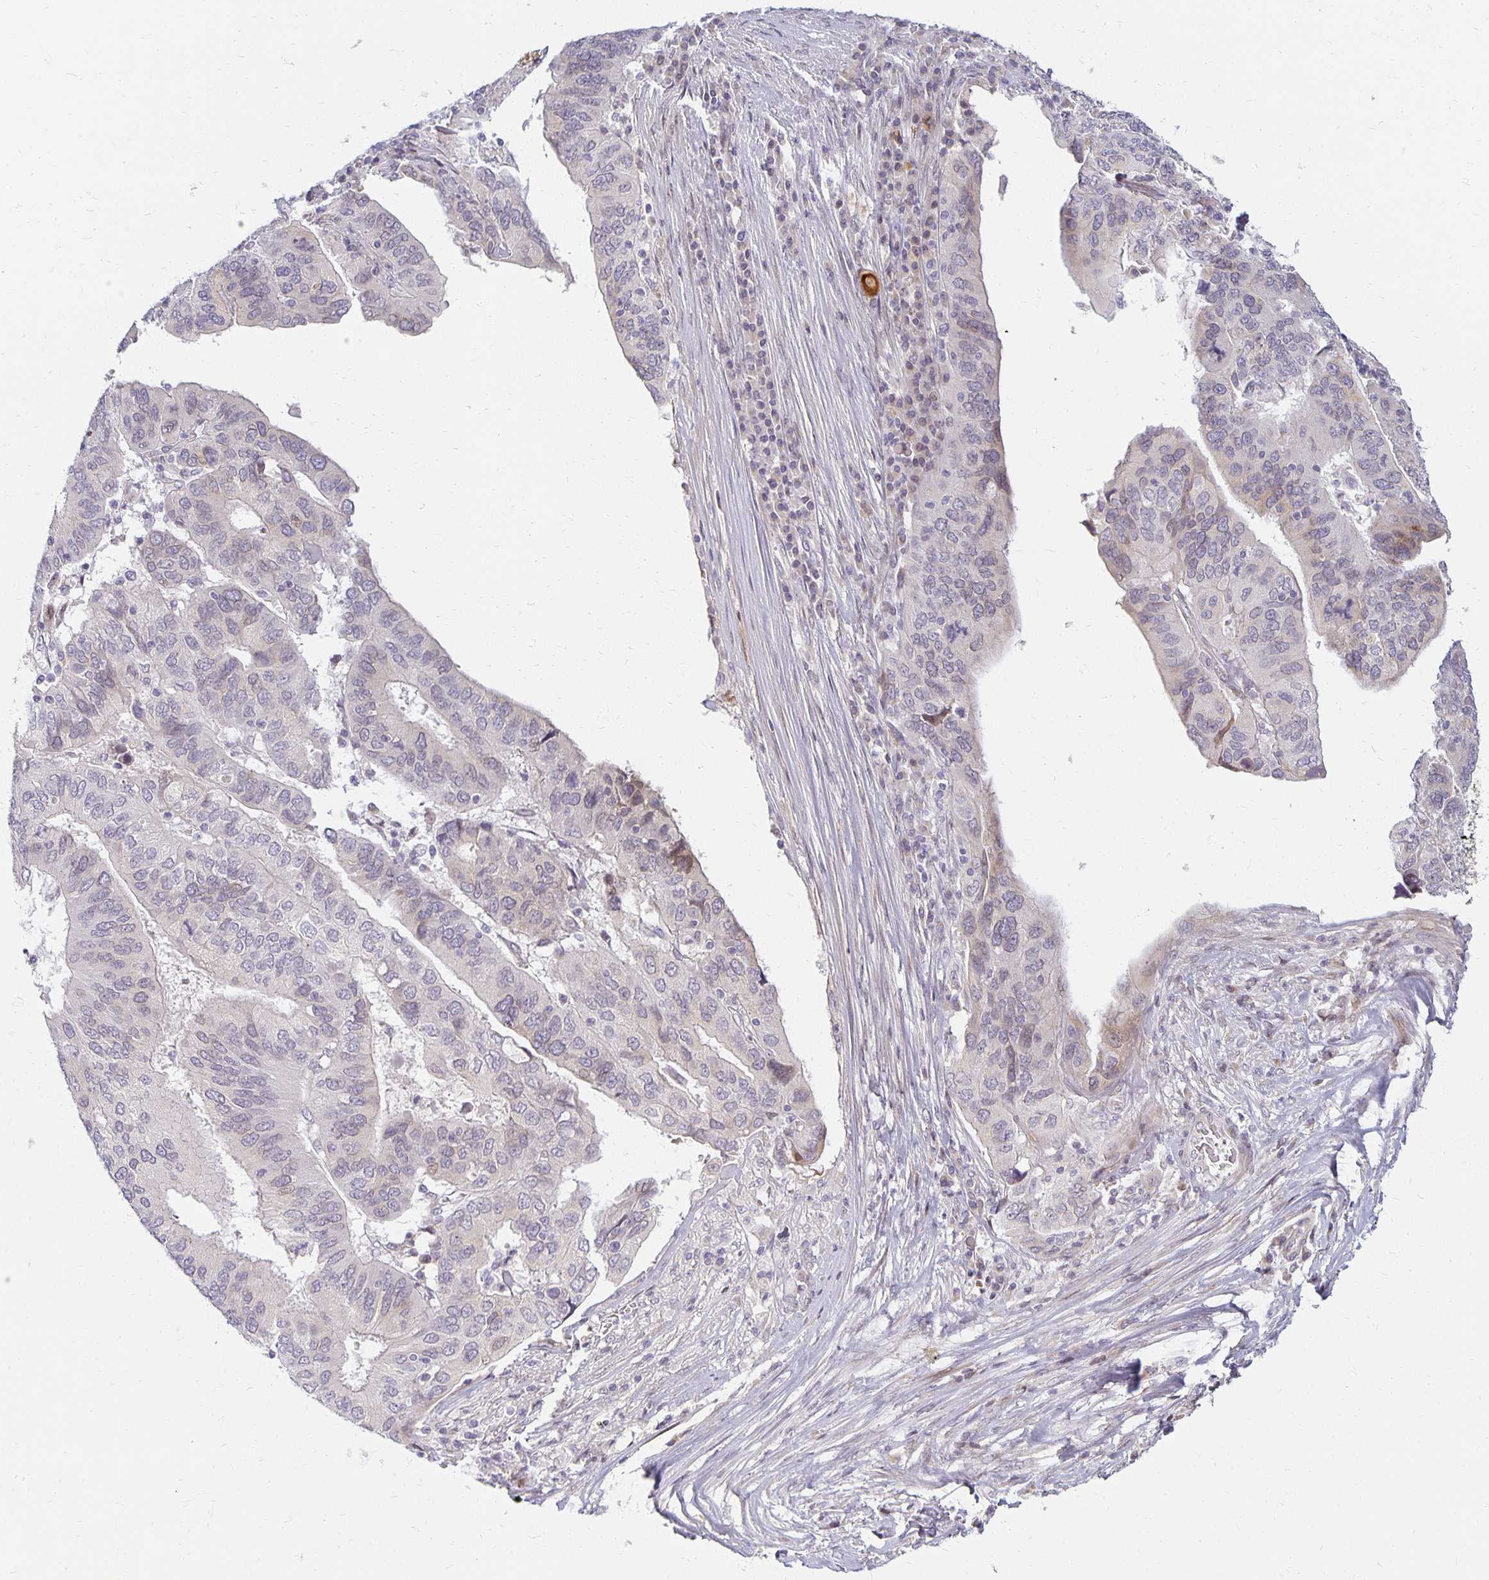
{"staining": {"intensity": "negative", "quantity": "none", "location": "none"}, "tissue": "ovarian cancer", "cell_type": "Tumor cells", "image_type": "cancer", "snomed": [{"axis": "morphology", "description": "Cystadenocarcinoma, serous, NOS"}, {"axis": "topography", "description": "Ovary"}], "caption": "IHC of ovarian cancer (serous cystadenocarcinoma) demonstrates no expression in tumor cells. The staining is performed using DAB (3,3'-diaminobenzidine) brown chromogen with nuclei counter-stained in using hematoxylin.", "gene": "EHF", "patient": {"sex": "female", "age": 79}}